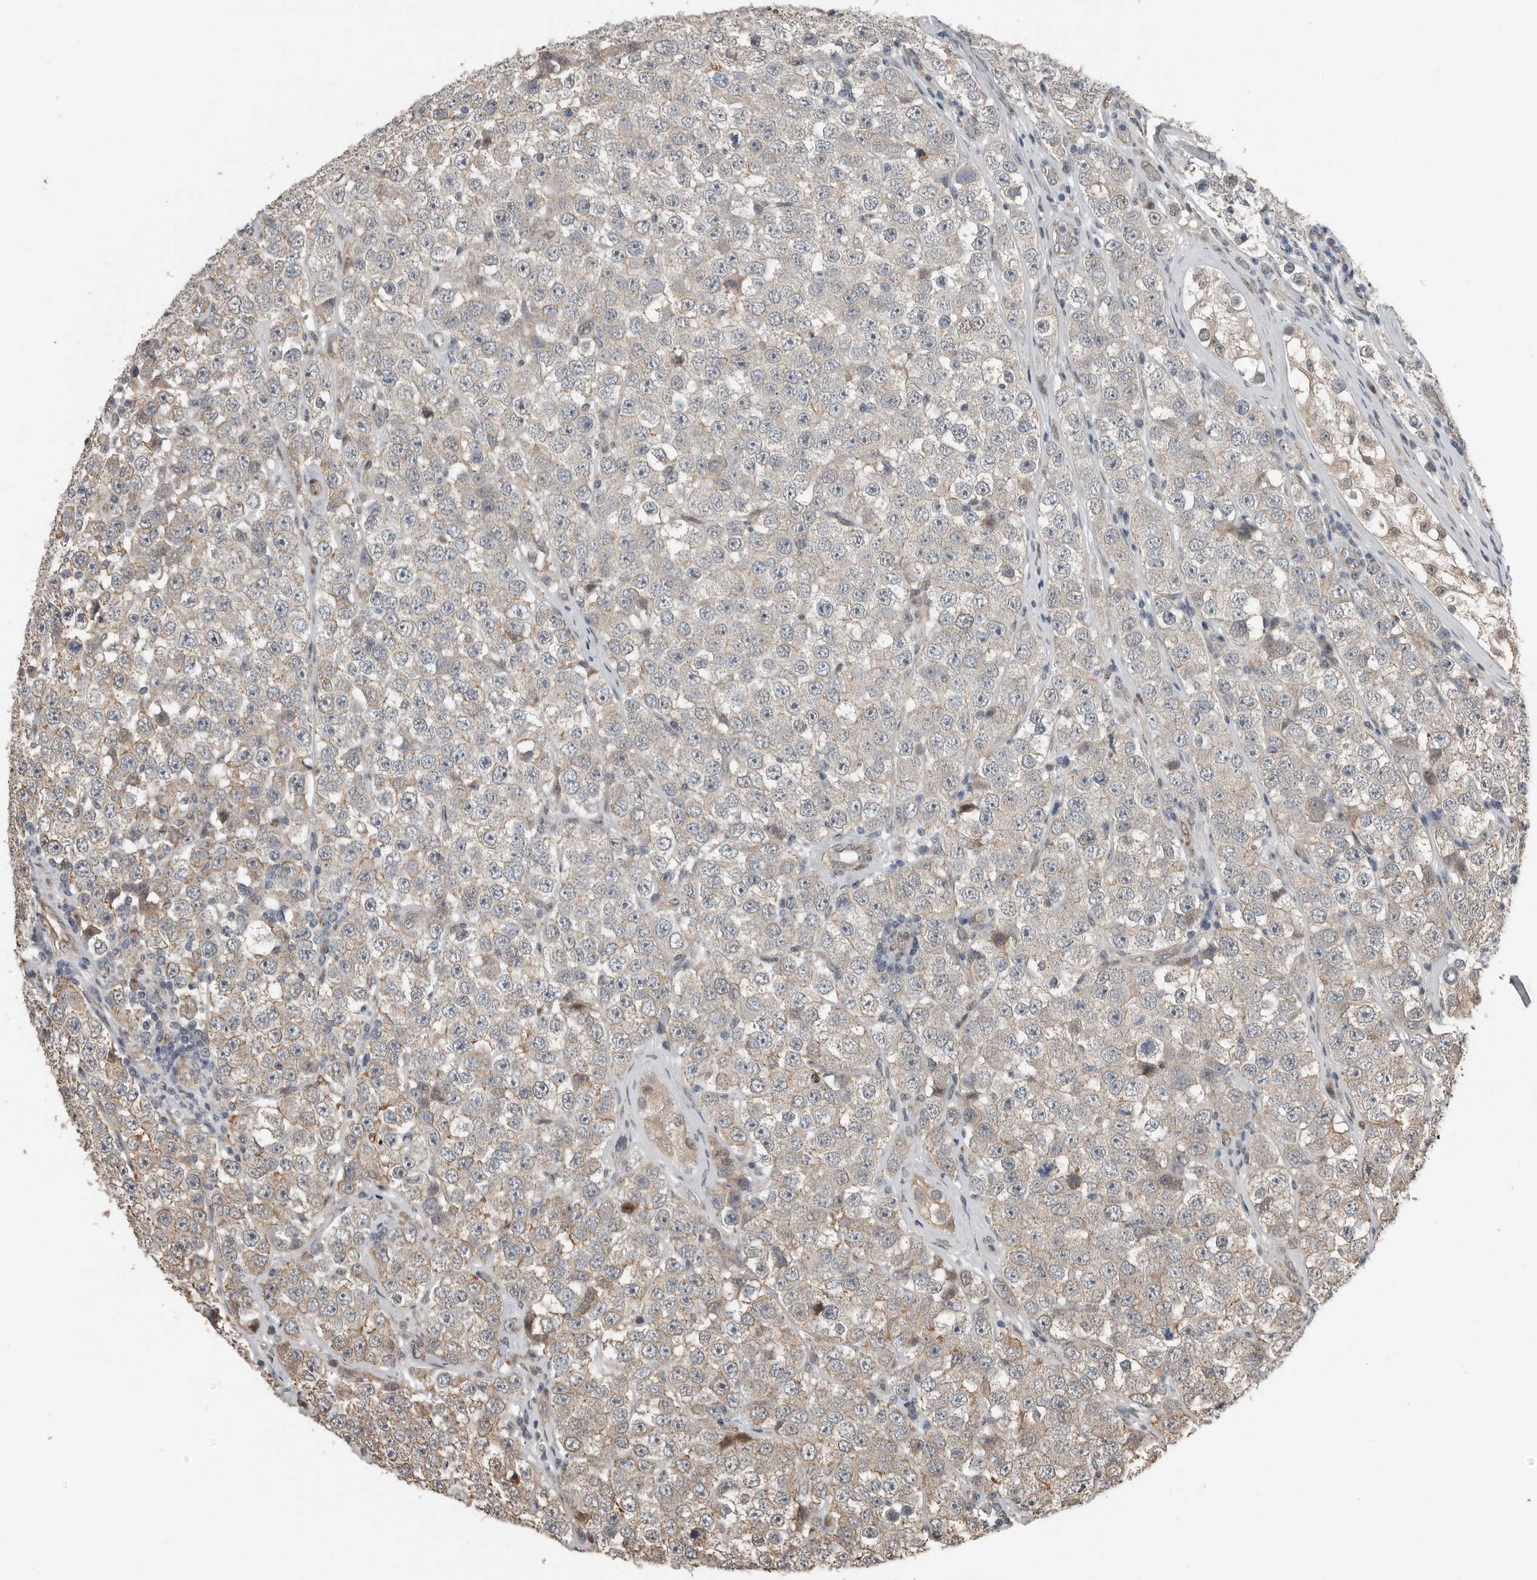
{"staining": {"intensity": "weak", "quantity": "25%-75%", "location": "cytoplasmic/membranous"}, "tissue": "testis cancer", "cell_type": "Tumor cells", "image_type": "cancer", "snomed": [{"axis": "morphology", "description": "Seminoma, NOS"}, {"axis": "topography", "description": "Testis"}], "caption": "Weak cytoplasmic/membranous staining is appreciated in approximately 25%-75% of tumor cells in testis cancer. The protein of interest is shown in brown color, while the nuclei are stained blue.", "gene": "YOD1", "patient": {"sex": "male", "age": 28}}